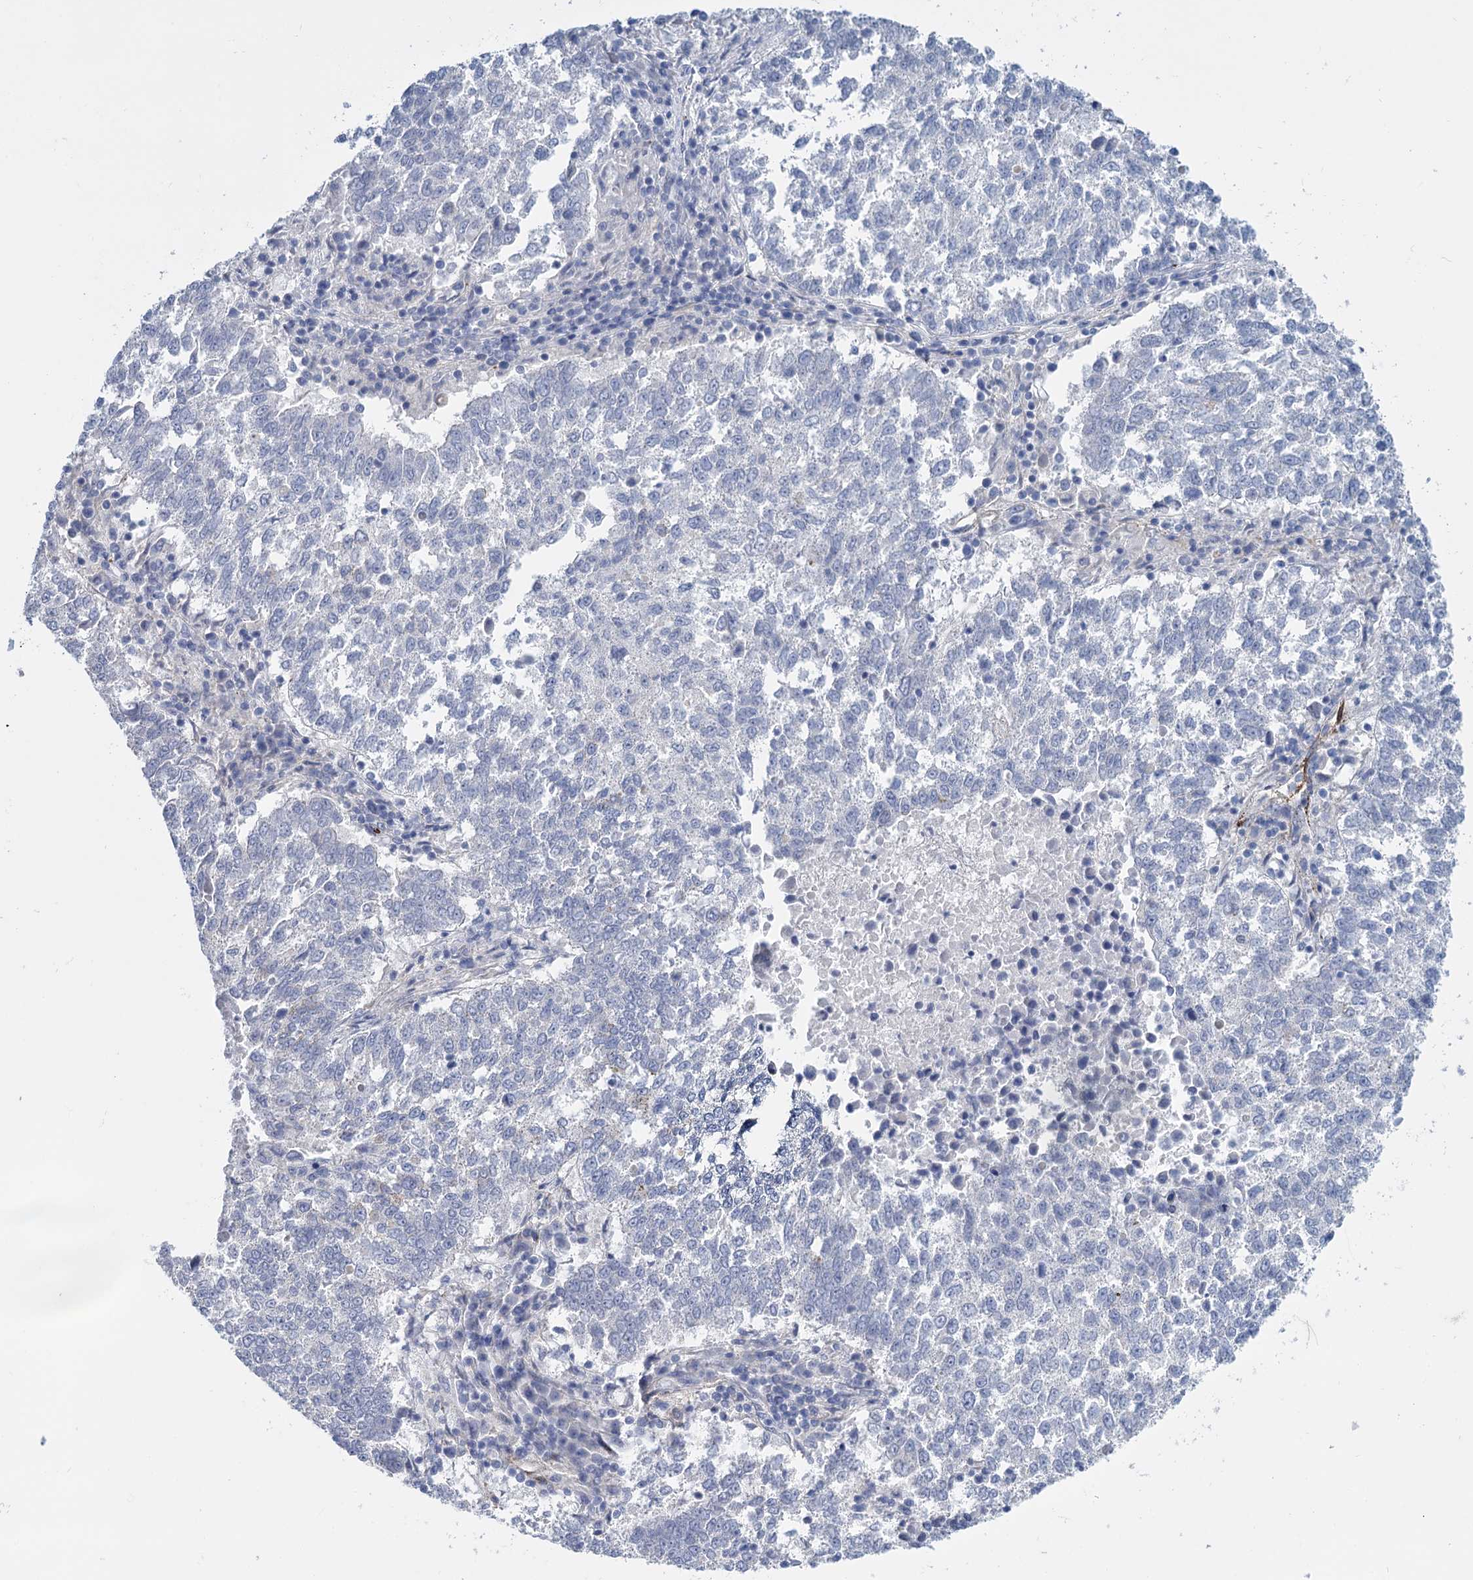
{"staining": {"intensity": "negative", "quantity": "none", "location": "none"}, "tissue": "lung cancer", "cell_type": "Tumor cells", "image_type": "cancer", "snomed": [{"axis": "morphology", "description": "Squamous cell carcinoma, NOS"}, {"axis": "topography", "description": "Lung"}], "caption": "Protein analysis of squamous cell carcinoma (lung) reveals no significant staining in tumor cells.", "gene": "SNCG", "patient": {"sex": "male", "age": 73}}